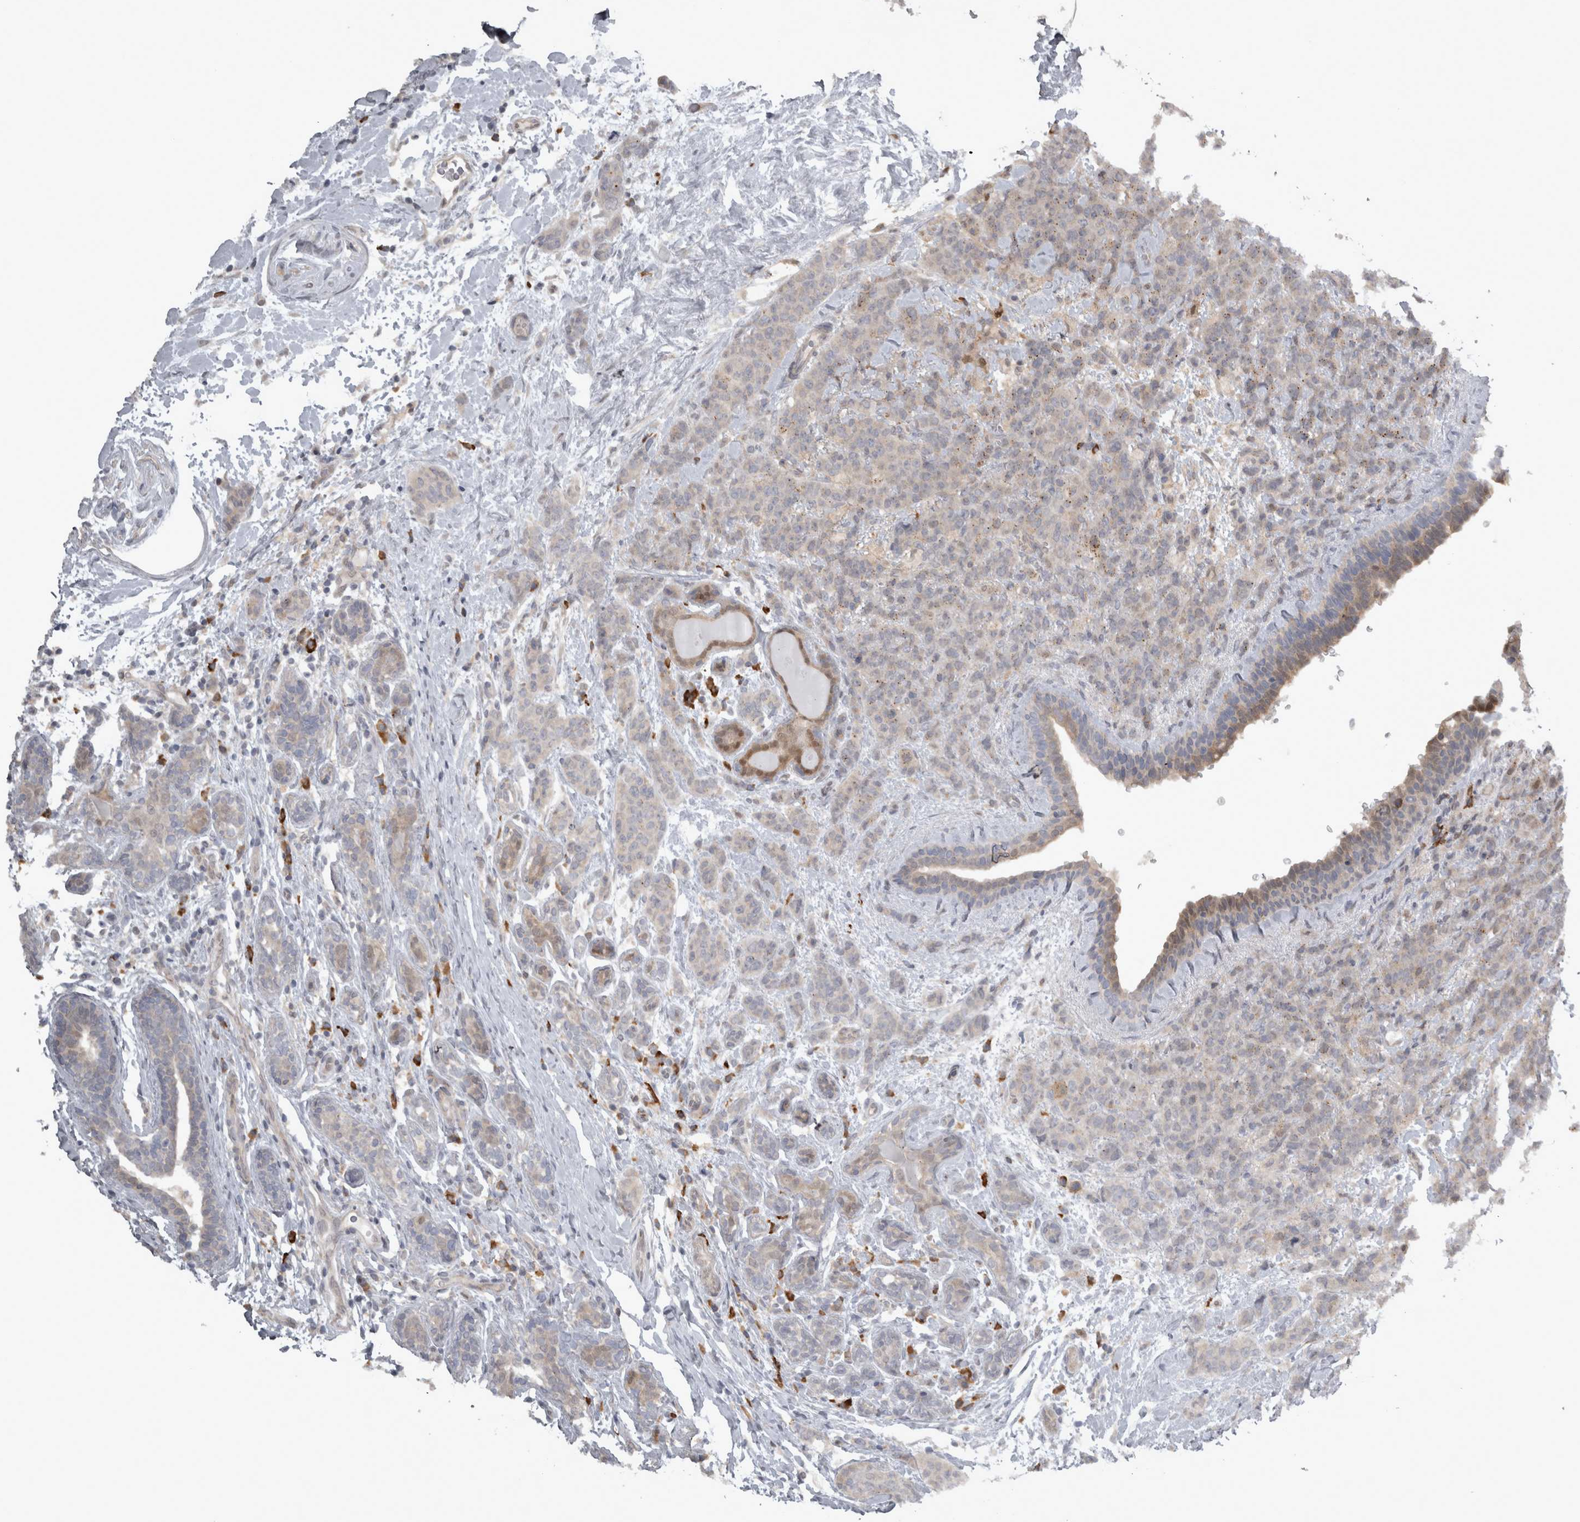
{"staining": {"intensity": "negative", "quantity": "none", "location": "none"}, "tissue": "breast cancer", "cell_type": "Tumor cells", "image_type": "cancer", "snomed": [{"axis": "morphology", "description": "Normal tissue, NOS"}, {"axis": "morphology", "description": "Duct carcinoma"}, {"axis": "topography", "description": "Breast"}], "caption": "Image shows no significant protein positivity in tumor cells of intraductal carcinoma (breast). The staining is performed using DAB brown chromogen with nuclei counter-stained in using hematoxylin.", "gene": "SLCO5A1", "patient": {"sex": "female", "age": 40}}